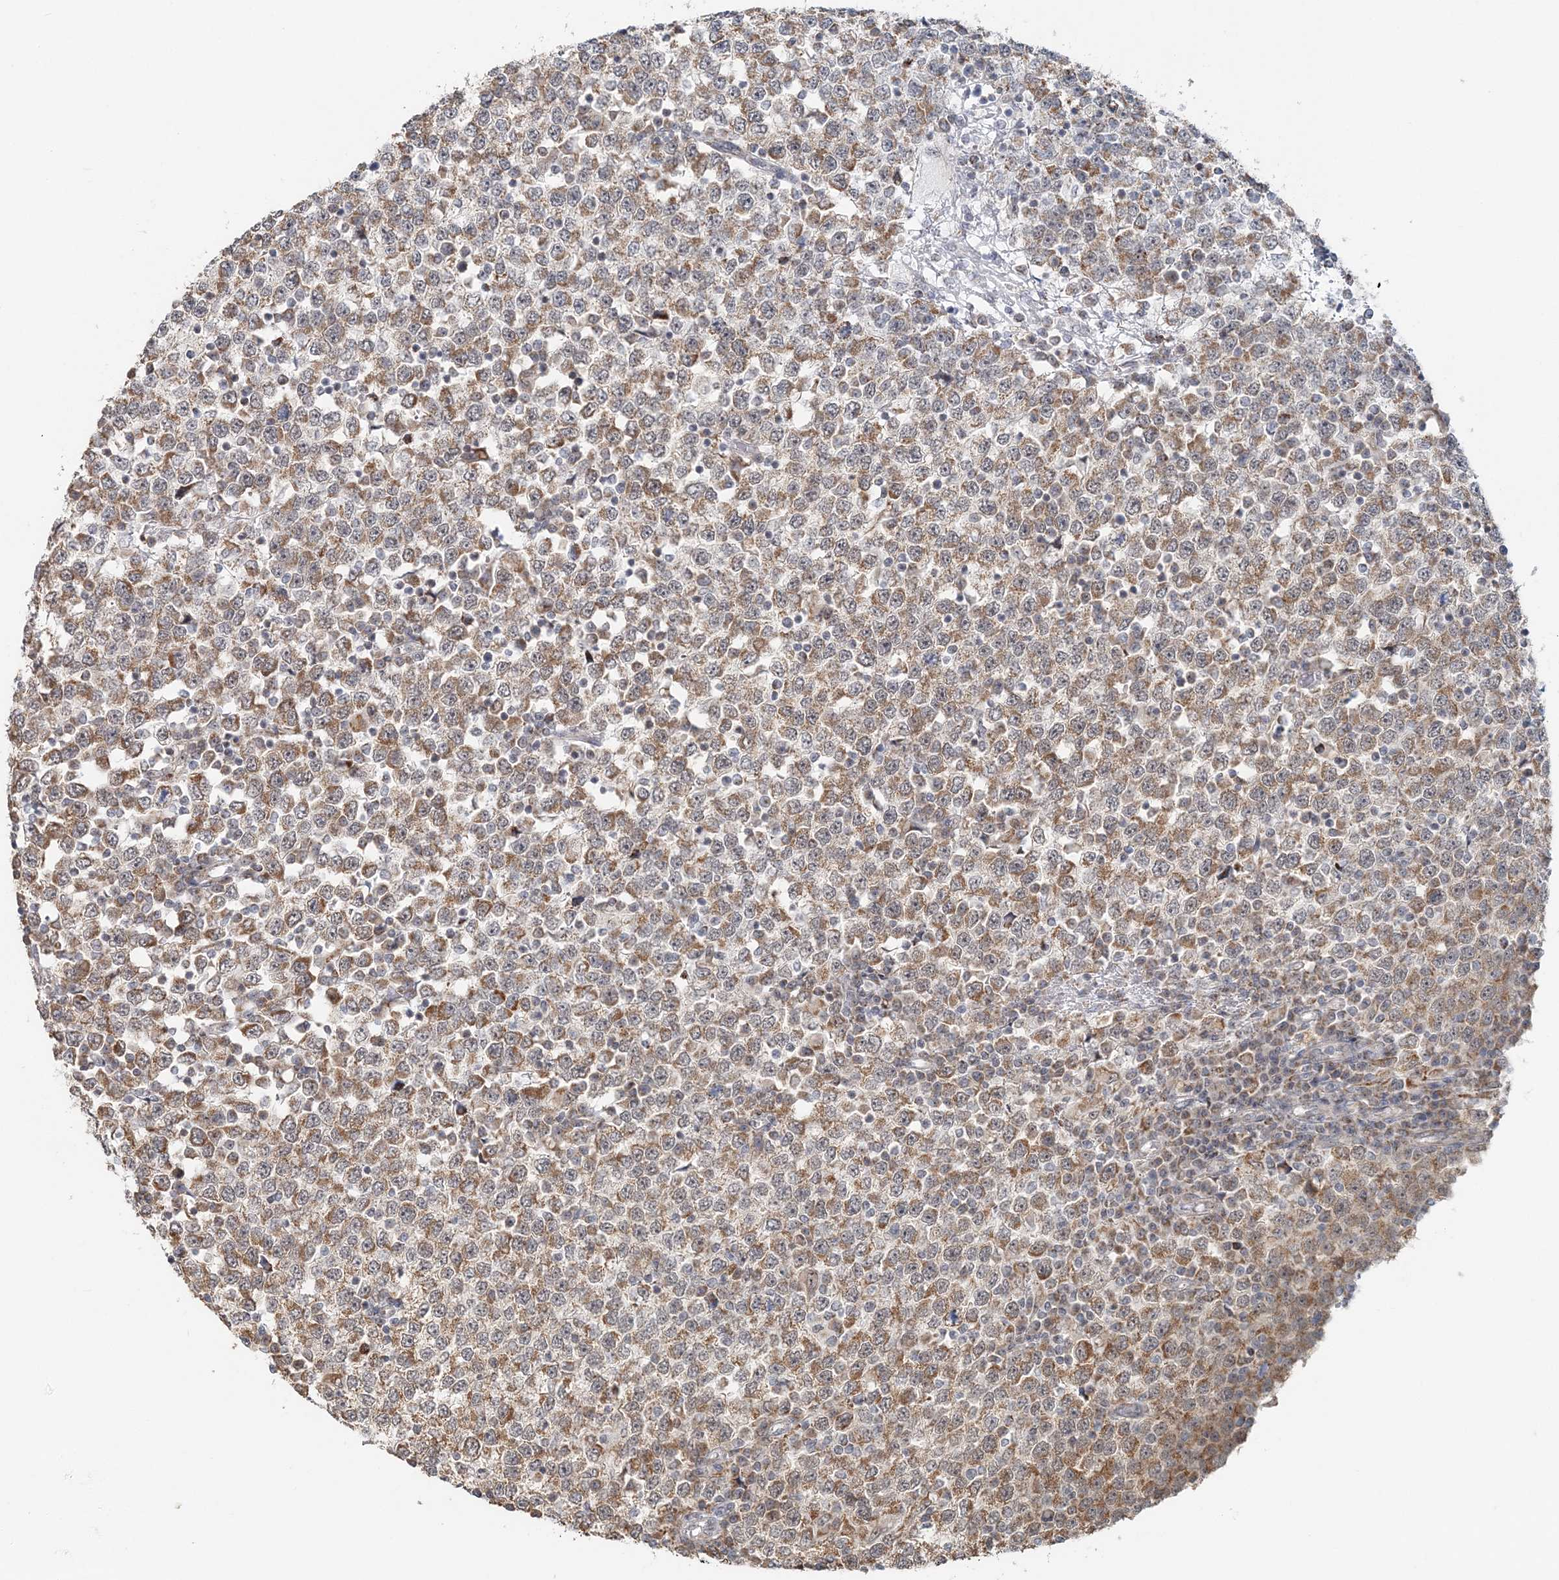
{"staining": {"intensity": "moderate", "quantity": ">75%", "location": "cytoplasmic/membranous"}, "tissue": "testis cancer", "cell_type": "Tumor cells", "image_type": "cancer", "snomed": [{"axis": "morphology", "description": "Seminoma, NOS"}, {"axis": "topography", "description": "Testis"}], "caption": "This photomicrograph shows IHC staining of testis seminoma, with medium moderate cytoplasmic/membranous expression in approximately >75% of tumor cells.", "gene": "RNF150", "patient": {"sex": "male", "age": 65}}